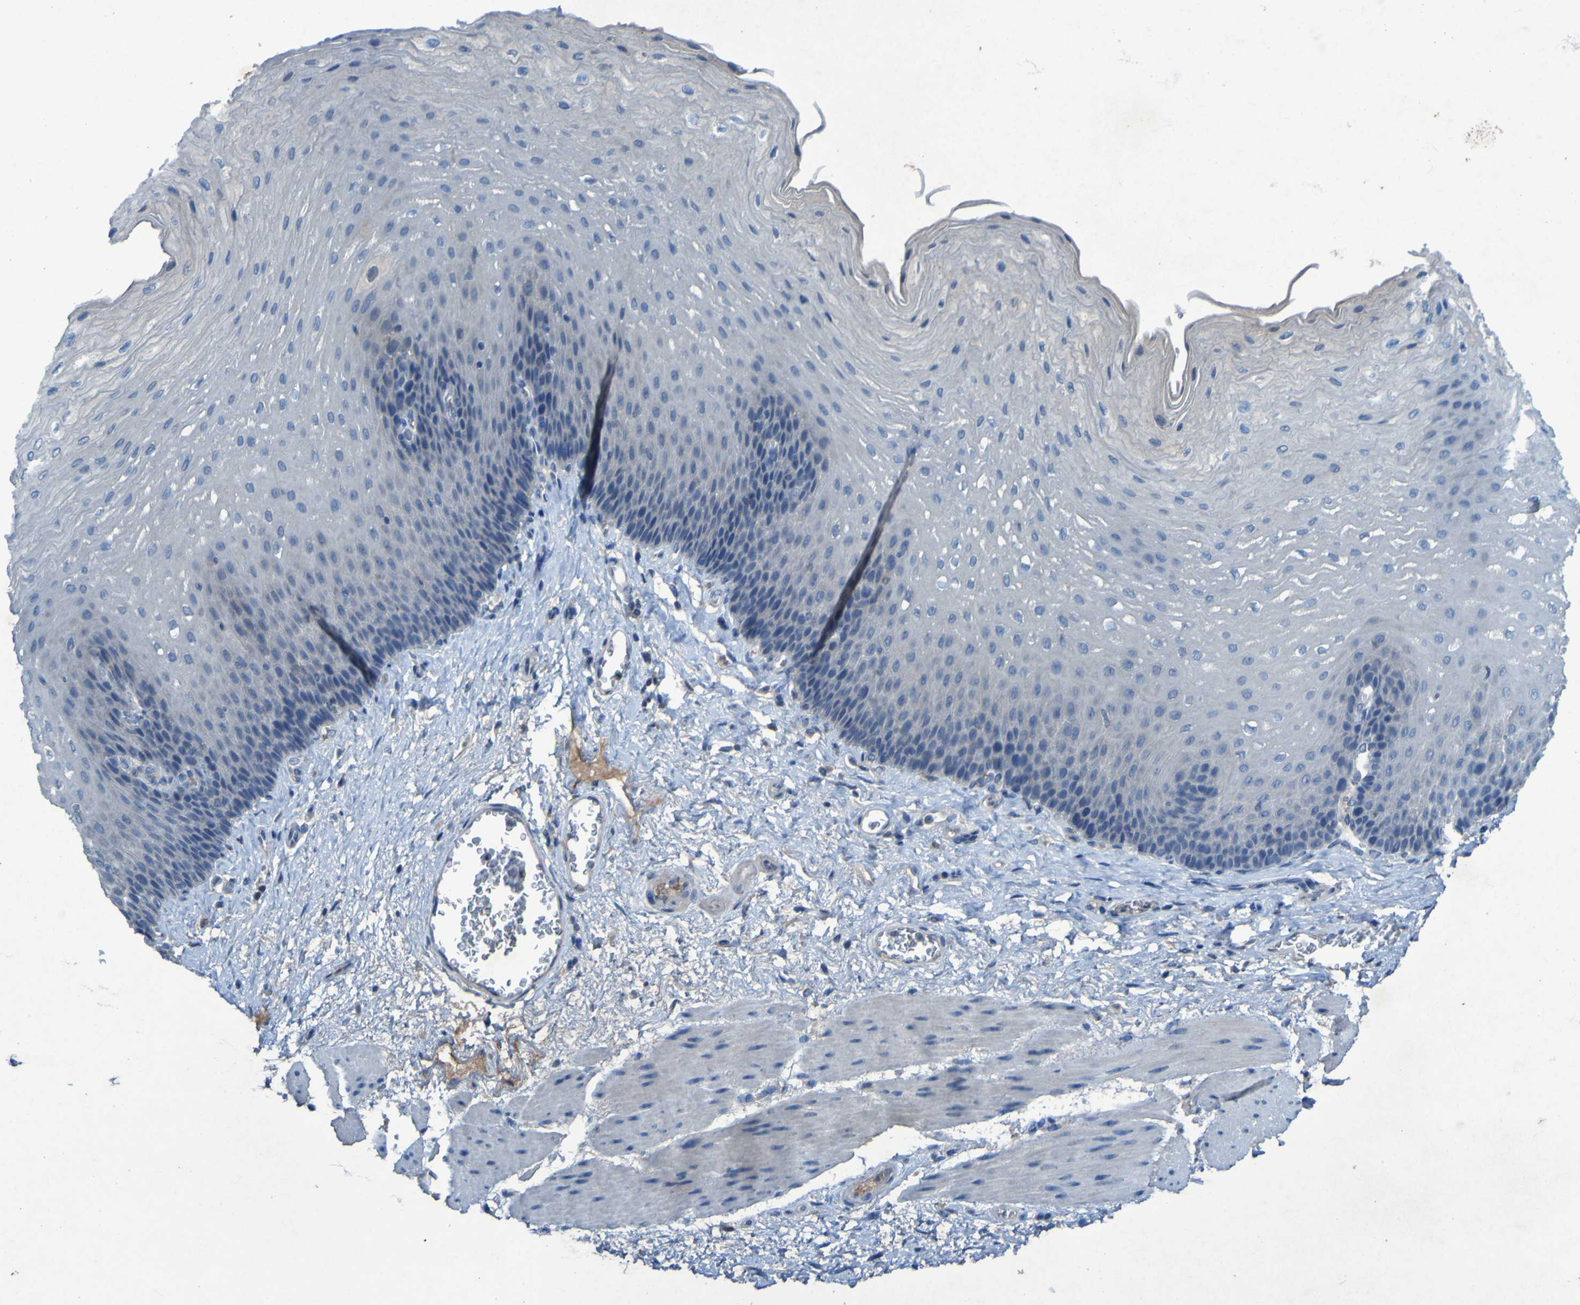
{"staining": {"intensity": "negative", "quantity": "none", "location": "none"}, "tissue": "esophagus", "cell_type": "Squamous epithelial cells", "image_type": "normal", "snomed": [{"axis": "morphology", "description": "Normal tissue, NOS"}, {"axis": "topography", "description": "Esophagus"}], "caption": "This histopathology image is of normal esophagus stained with immunohistochemistry (IHC) to label a protein in brown with the nuclei are counter-stained blue. There is no staining in squamous epithelial cells. (DAB immunohistochemistry (IHC), high magnification).", "gene": "SGK2", "patient": {"sex": "female", "age": 72}}